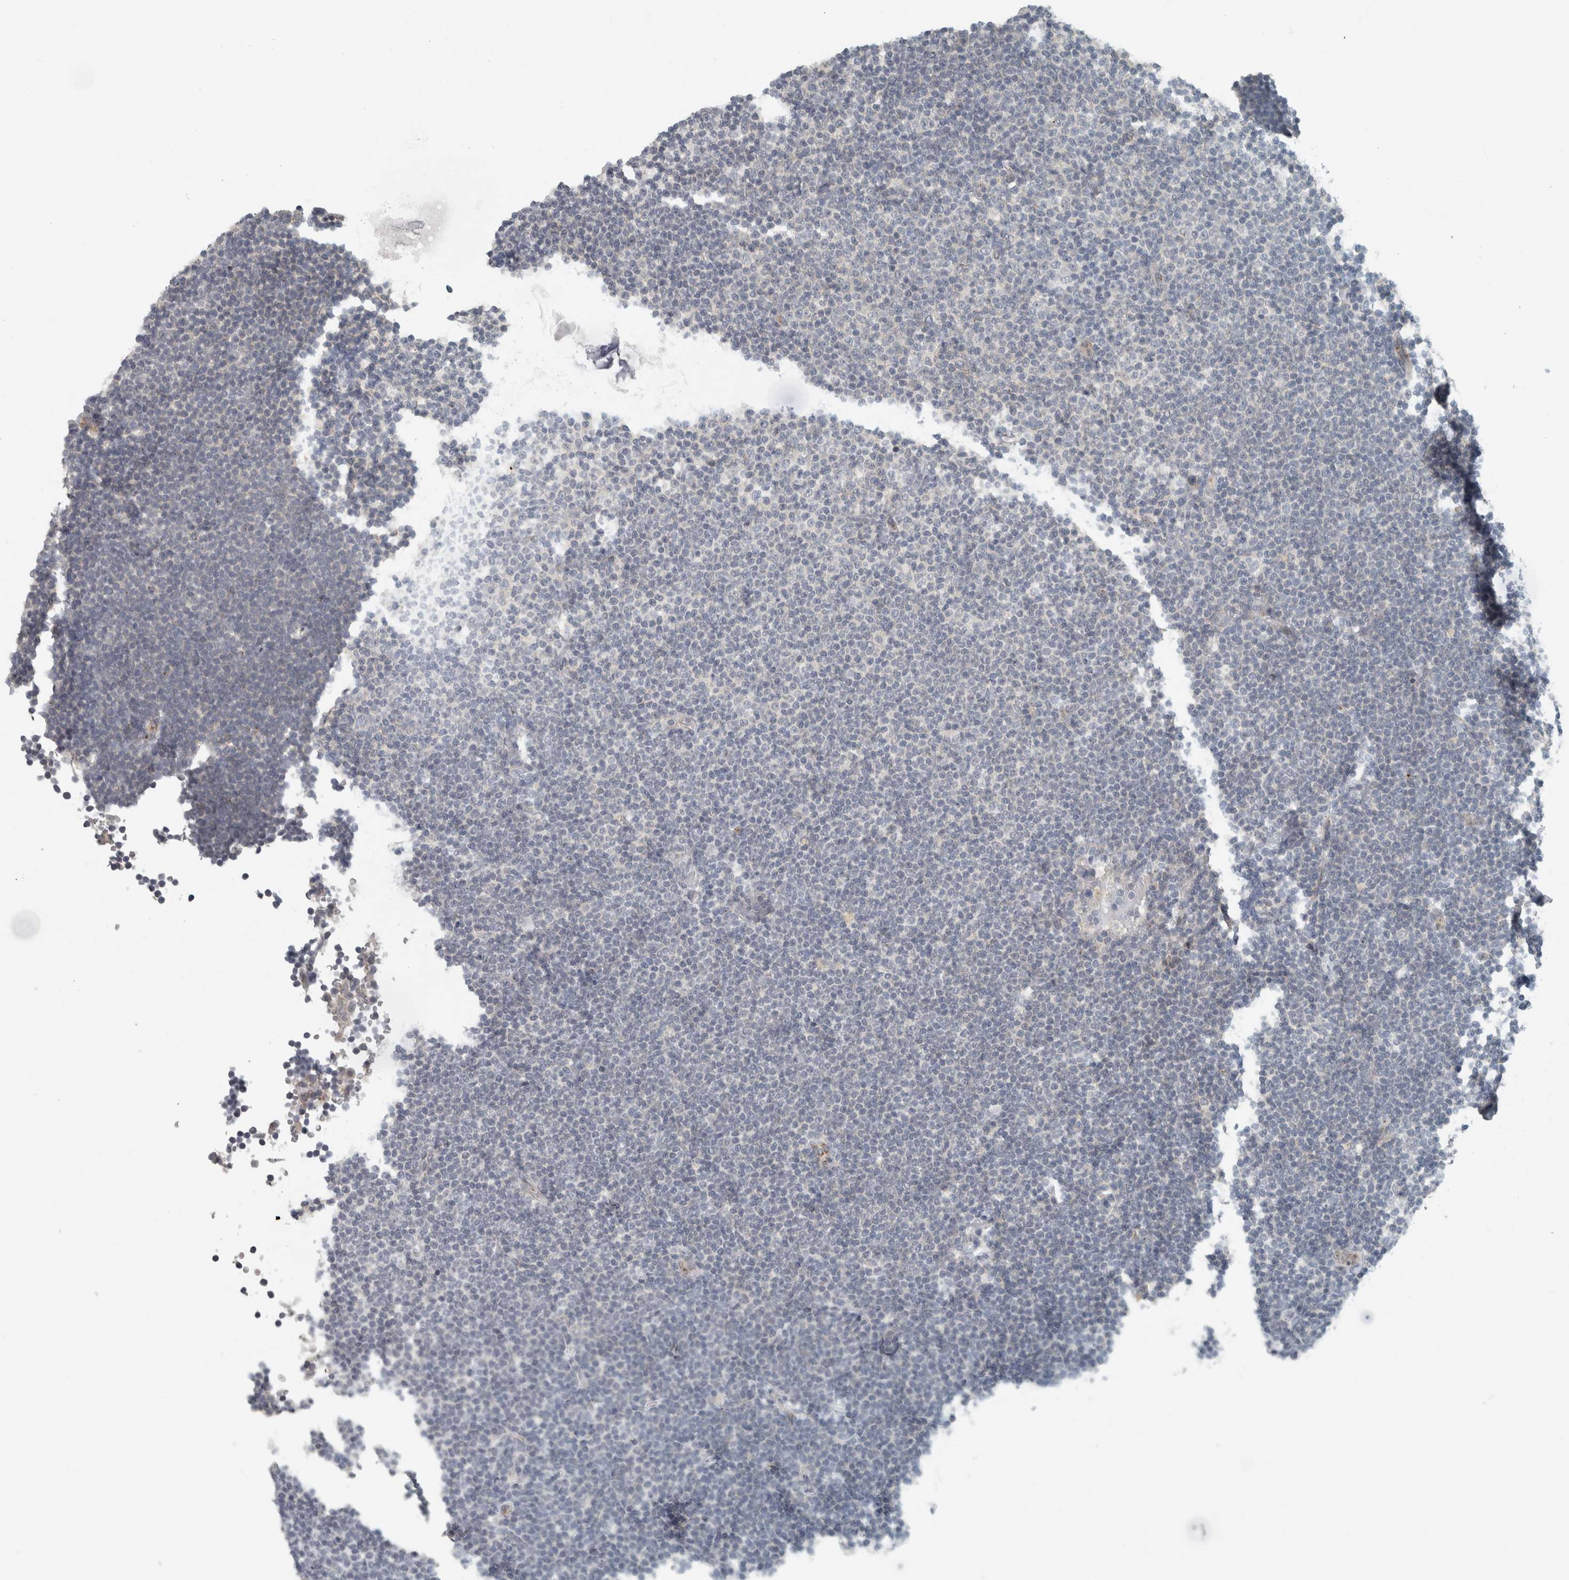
{"staining": {"intensity": "negative", "quantity": "none", "location": "none"}, "tissue": "lymphoma", "cell_type": "Tumor cells", "image_type": "cancer", "snomed": [{"axis": "morphology", "description": "Malignant lymphoma, non-Hodgkin's type, Low grade"}, {"axis": "topography", "description": "Lymph node"}], "caption": "There is no significant positivity in tumor cells of malignant lymphoma, non-Hodgkin's type (low-grade). (Brightfield microscopy of DAB (3,3'-diaminobenzidine) IHC at high magnification).", "gene": "KIF1C", "patient": {"sex": "female", "age": 53}}